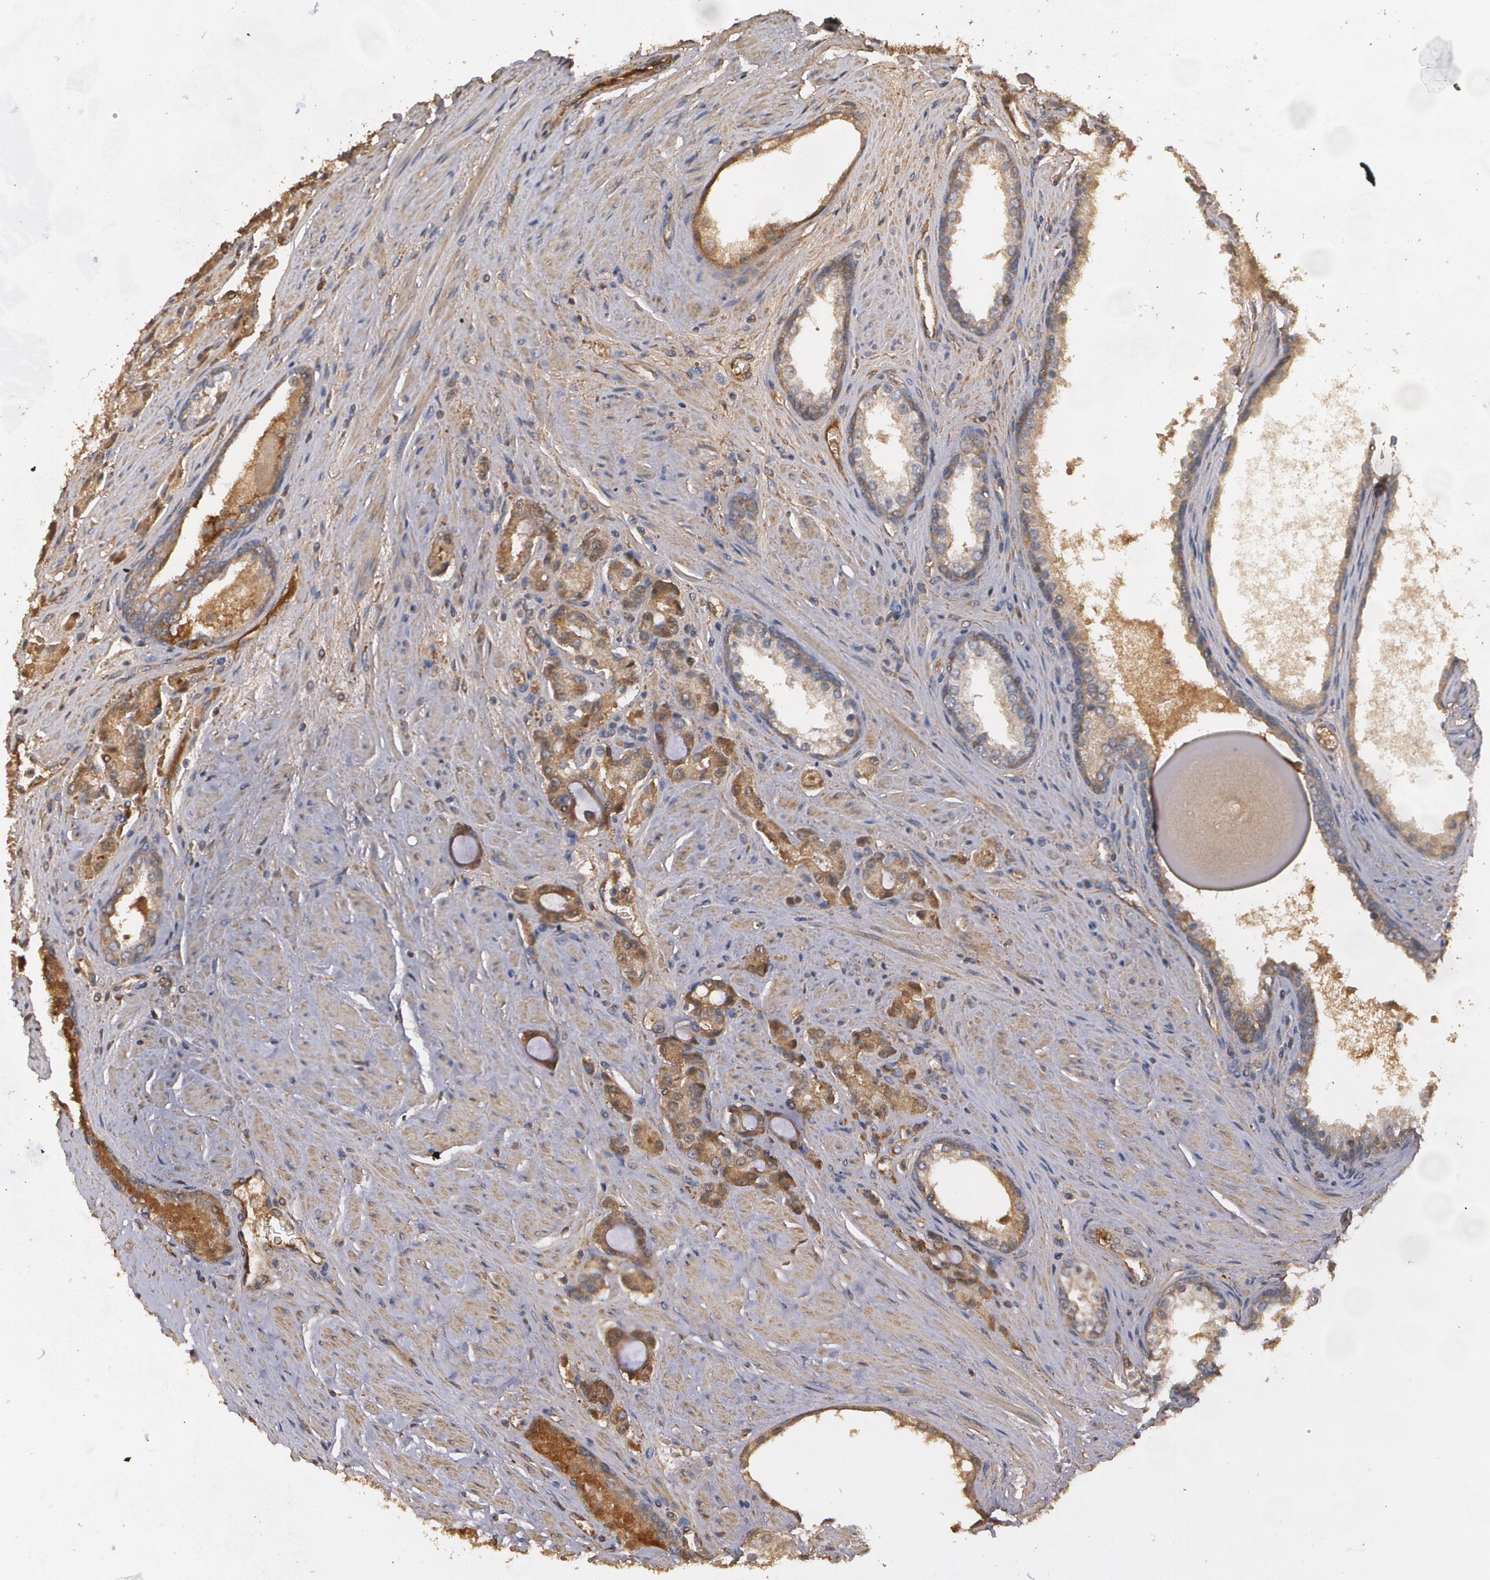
{"staining": {"intensity": "moderate", "quantity": ">75%", "location": "cytoplasmic/membranous"}, "tissue": "prostate cancer", "cell_type": "Tumor cells", "image_type": "cancer", "snomed": [{"axis": "morphology", "description": "Adenocarcinoma, Medium grade"}, {"axis": "topography", "description": "Prostate"}], "caption": "Immunohistochemistry of prostate cancer shows medium levels of moderate cytoplasmic/membranous staining in approximately >75% of tumor cells.", "gene": "PON1", "patient": {"sex": "male", "age": 72}}